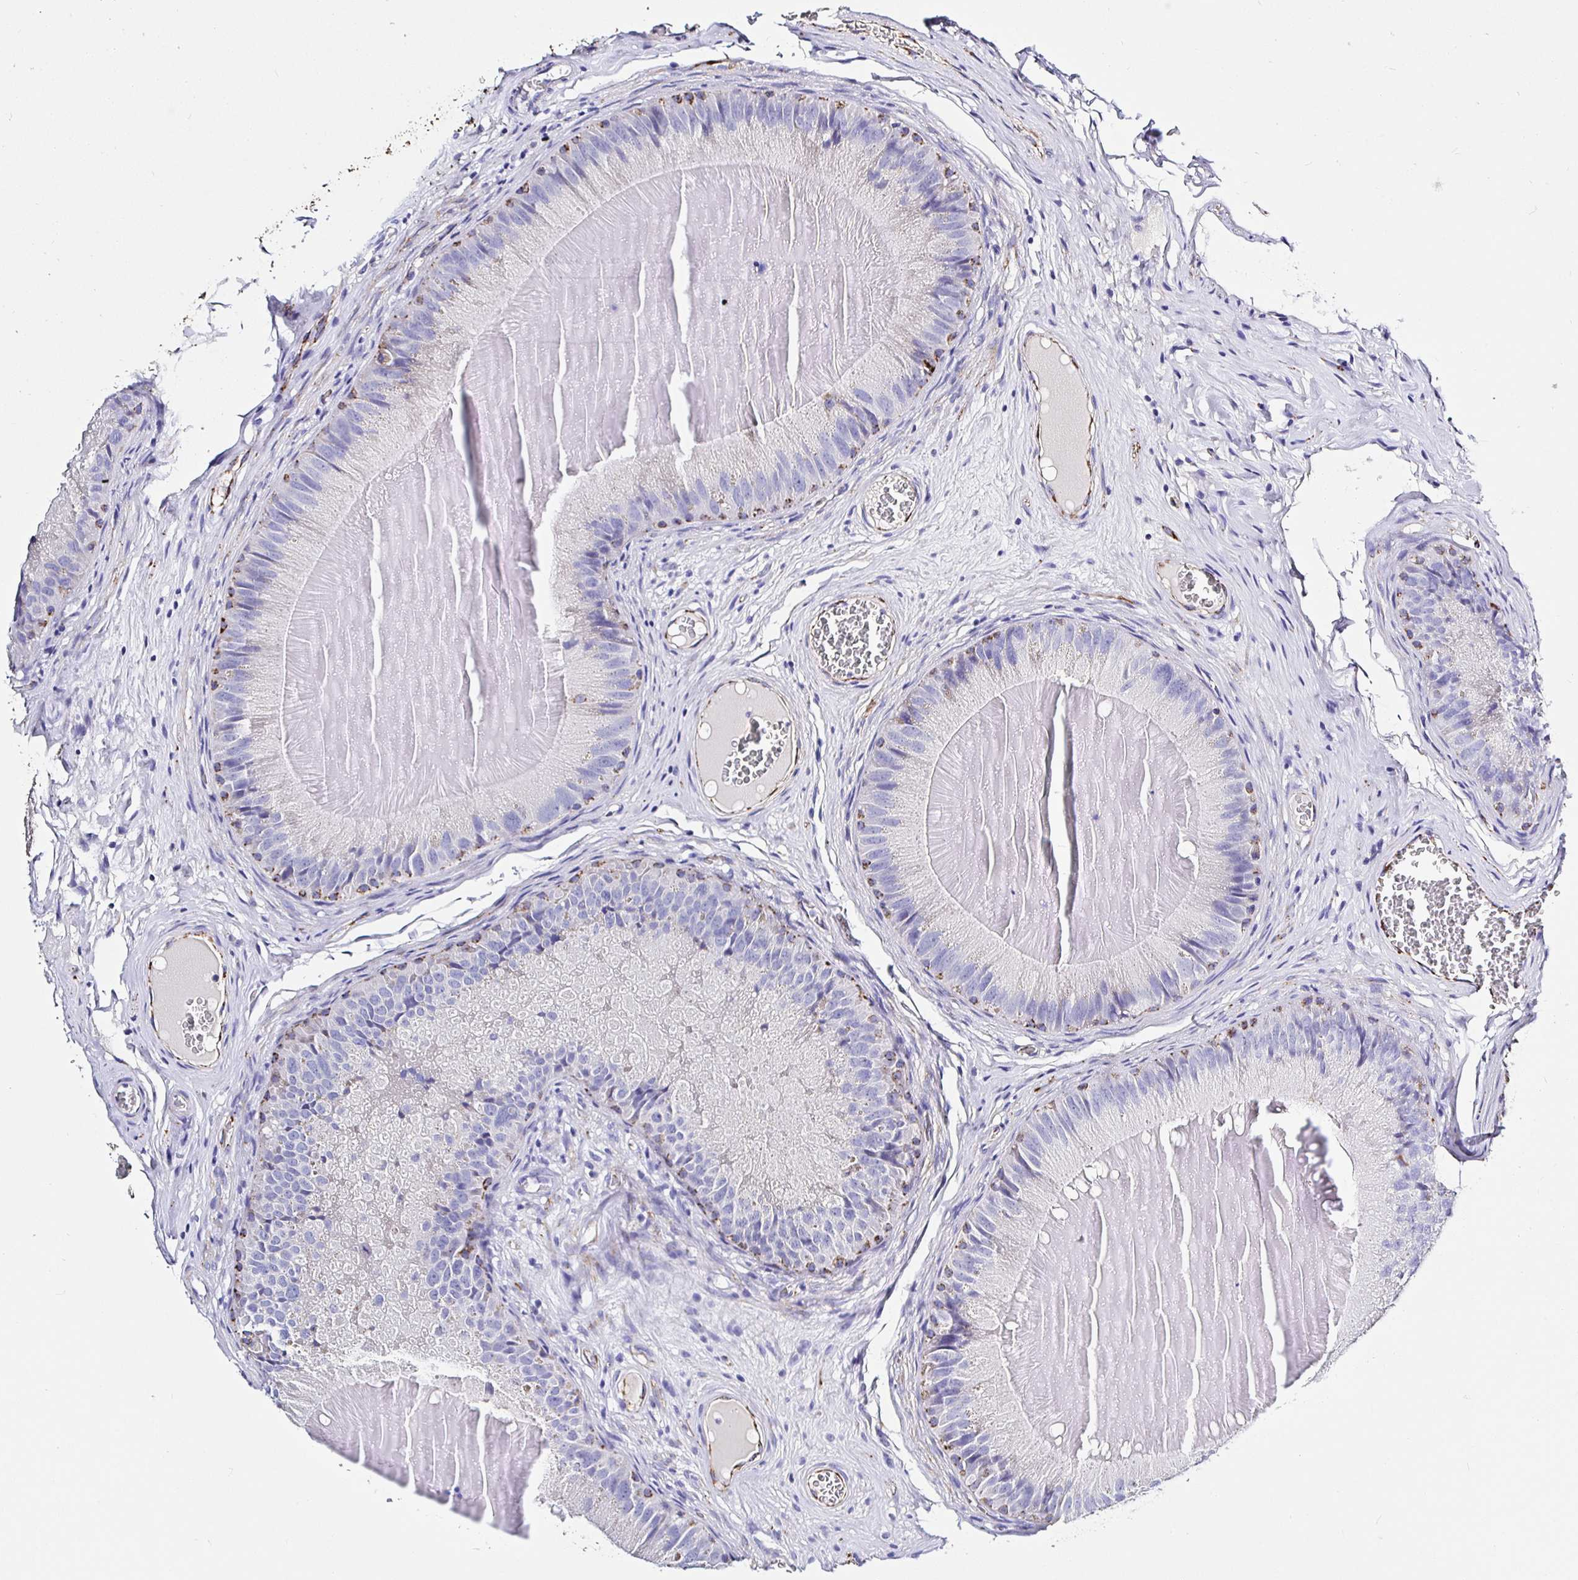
{"staining": {"intensity": "strong", "quantity": "<25%", "location": "cytoplasmic/membranous"}, "tissue": "epididymis", "cell_type": "Glandular cells", "image_type": "normal", "snomed": [{"axis": "morphology", "description": "Normal tissue, NOS"}, {"axis": "topography", "description": "Epididymis, spermatic cord, NOS"}], "caption": "IHC of unremarkable epididymis demonstrates medium levels of strong cytoplasmic/membranous staining in approximately <25% of glandular cells.", "gene": "MAOA", "patient": {"sex": "male", "age": 39}}